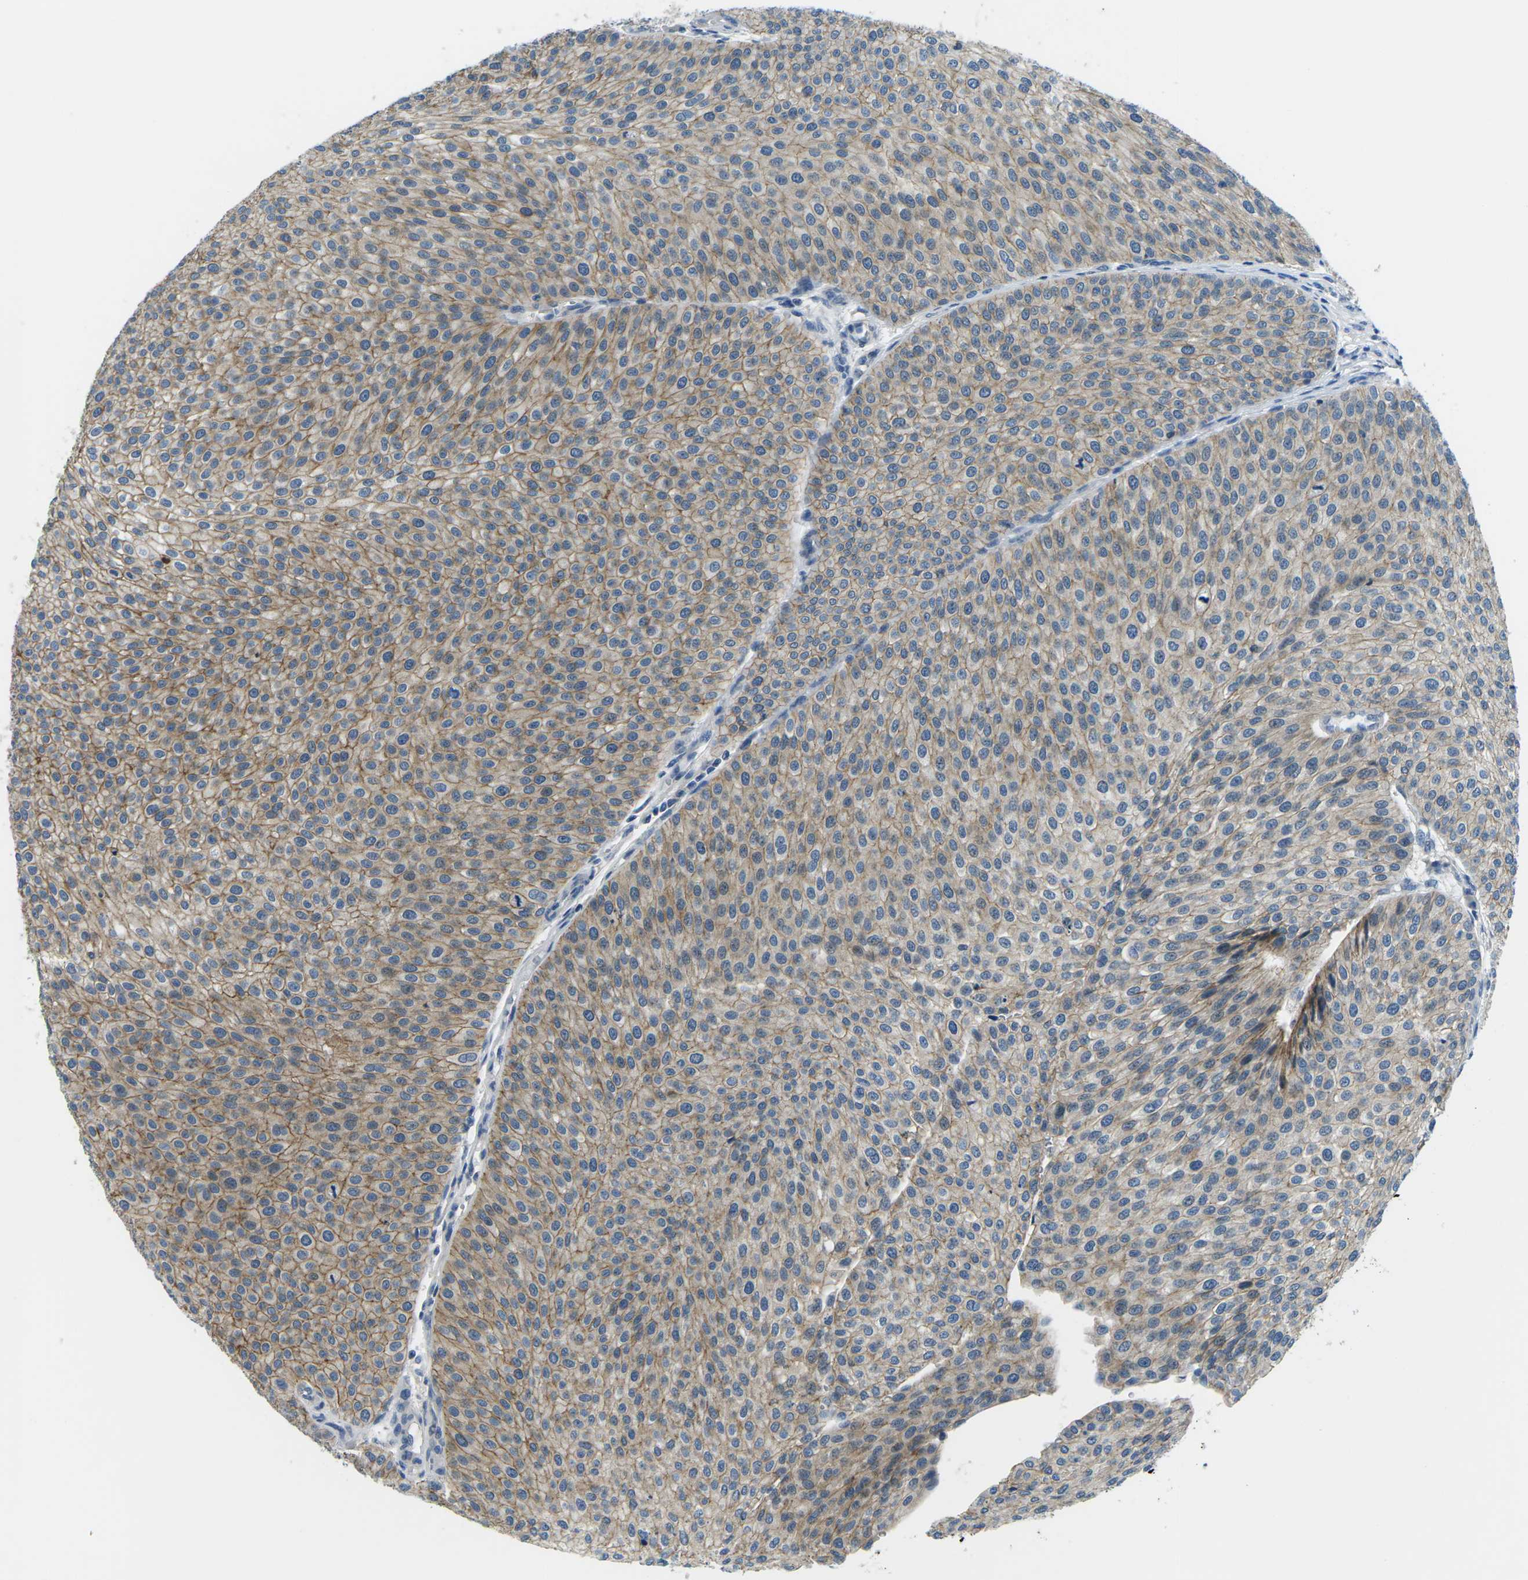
{"staining": {"intensity": "moderate", "quantity": ">75%", "location": "cytoplasmic/membranous"}, "tissue": "urothelial cancer", "cell_type": "Tumor cells", "image_type": "cancer", "snomed": [{"axis": "morphology", "description": "Urothelial carcinoma, Low grade"}, {"axis": "topography", "description": "Smooth muscle"}, {"axis": "topography", "description": "Urinary bladder"}], "caption": "Tumor cells reveal medium levels of moderate cytoplasmic/membranous expression in about >75% of cells in human urothelial cancer. The protein is stained brown, and the nuclei are stained in blue (DAB IHC with brightfield microscopy, high magnification).", "gene": "CTNND1", "patient": {"sex": "male", "age": 60}}